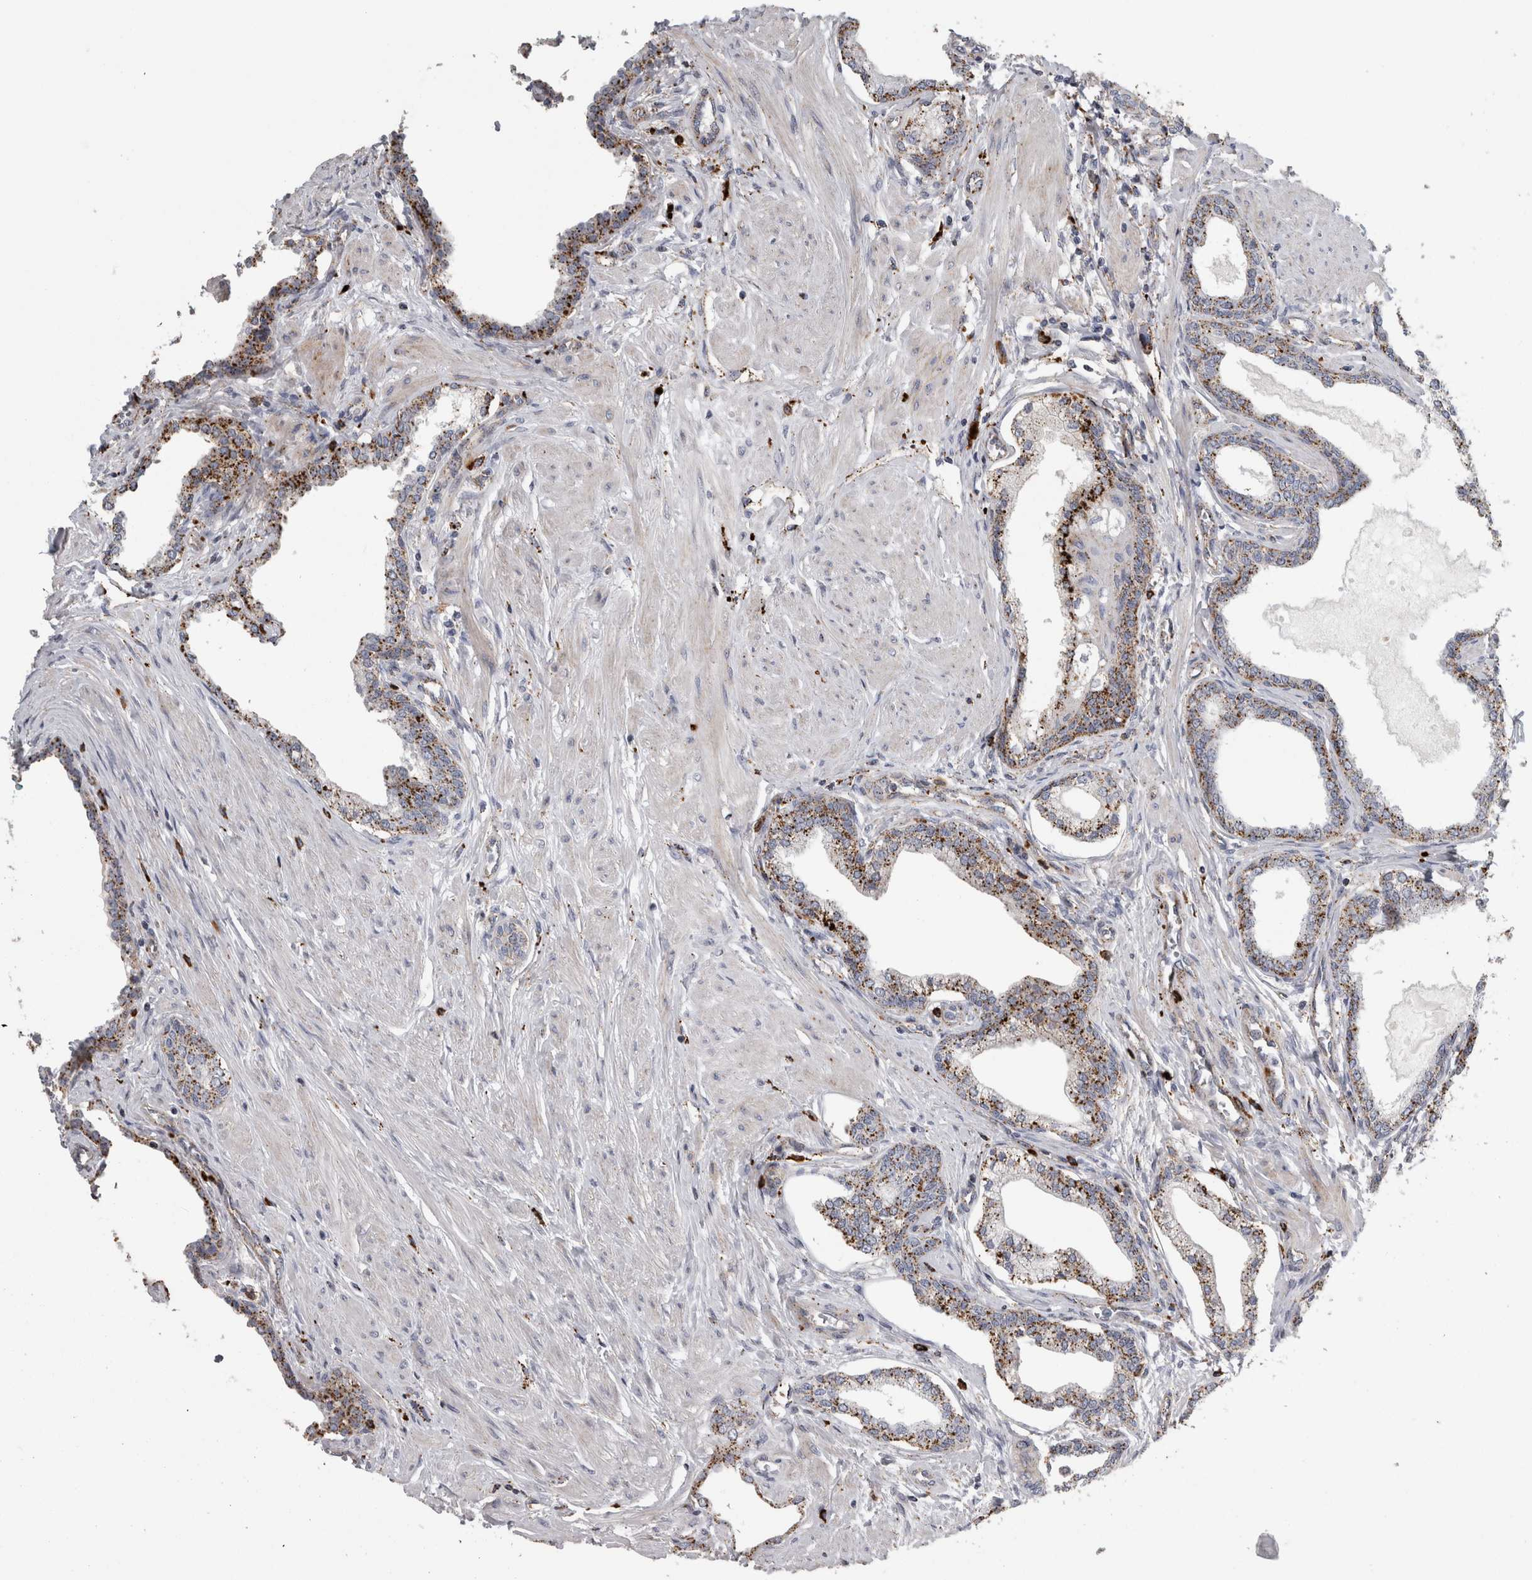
{"staining": {"intensity": "moderate", "quantity": ">75%", "location": "cytoplasmic/membranous"}, "tissue": "prostate cancer", "cell_type": "Tumor cells", "image_type": "cancer", "snomed": [{"axis": "morphology", "description": "Adenocarcinoma, High grade"}, {"axis": "topography", "description": "Prostate"}], "caption": "Approximately >75% of tumor cells in human high-grade adenocarcinoma (prostate) demonstrate moderate cytoplasmic/membranous protein expression as visualized by brown immunohistochemical staining.", "gene": "DPP7", "patient": {"sex": "male", "age": 52}}